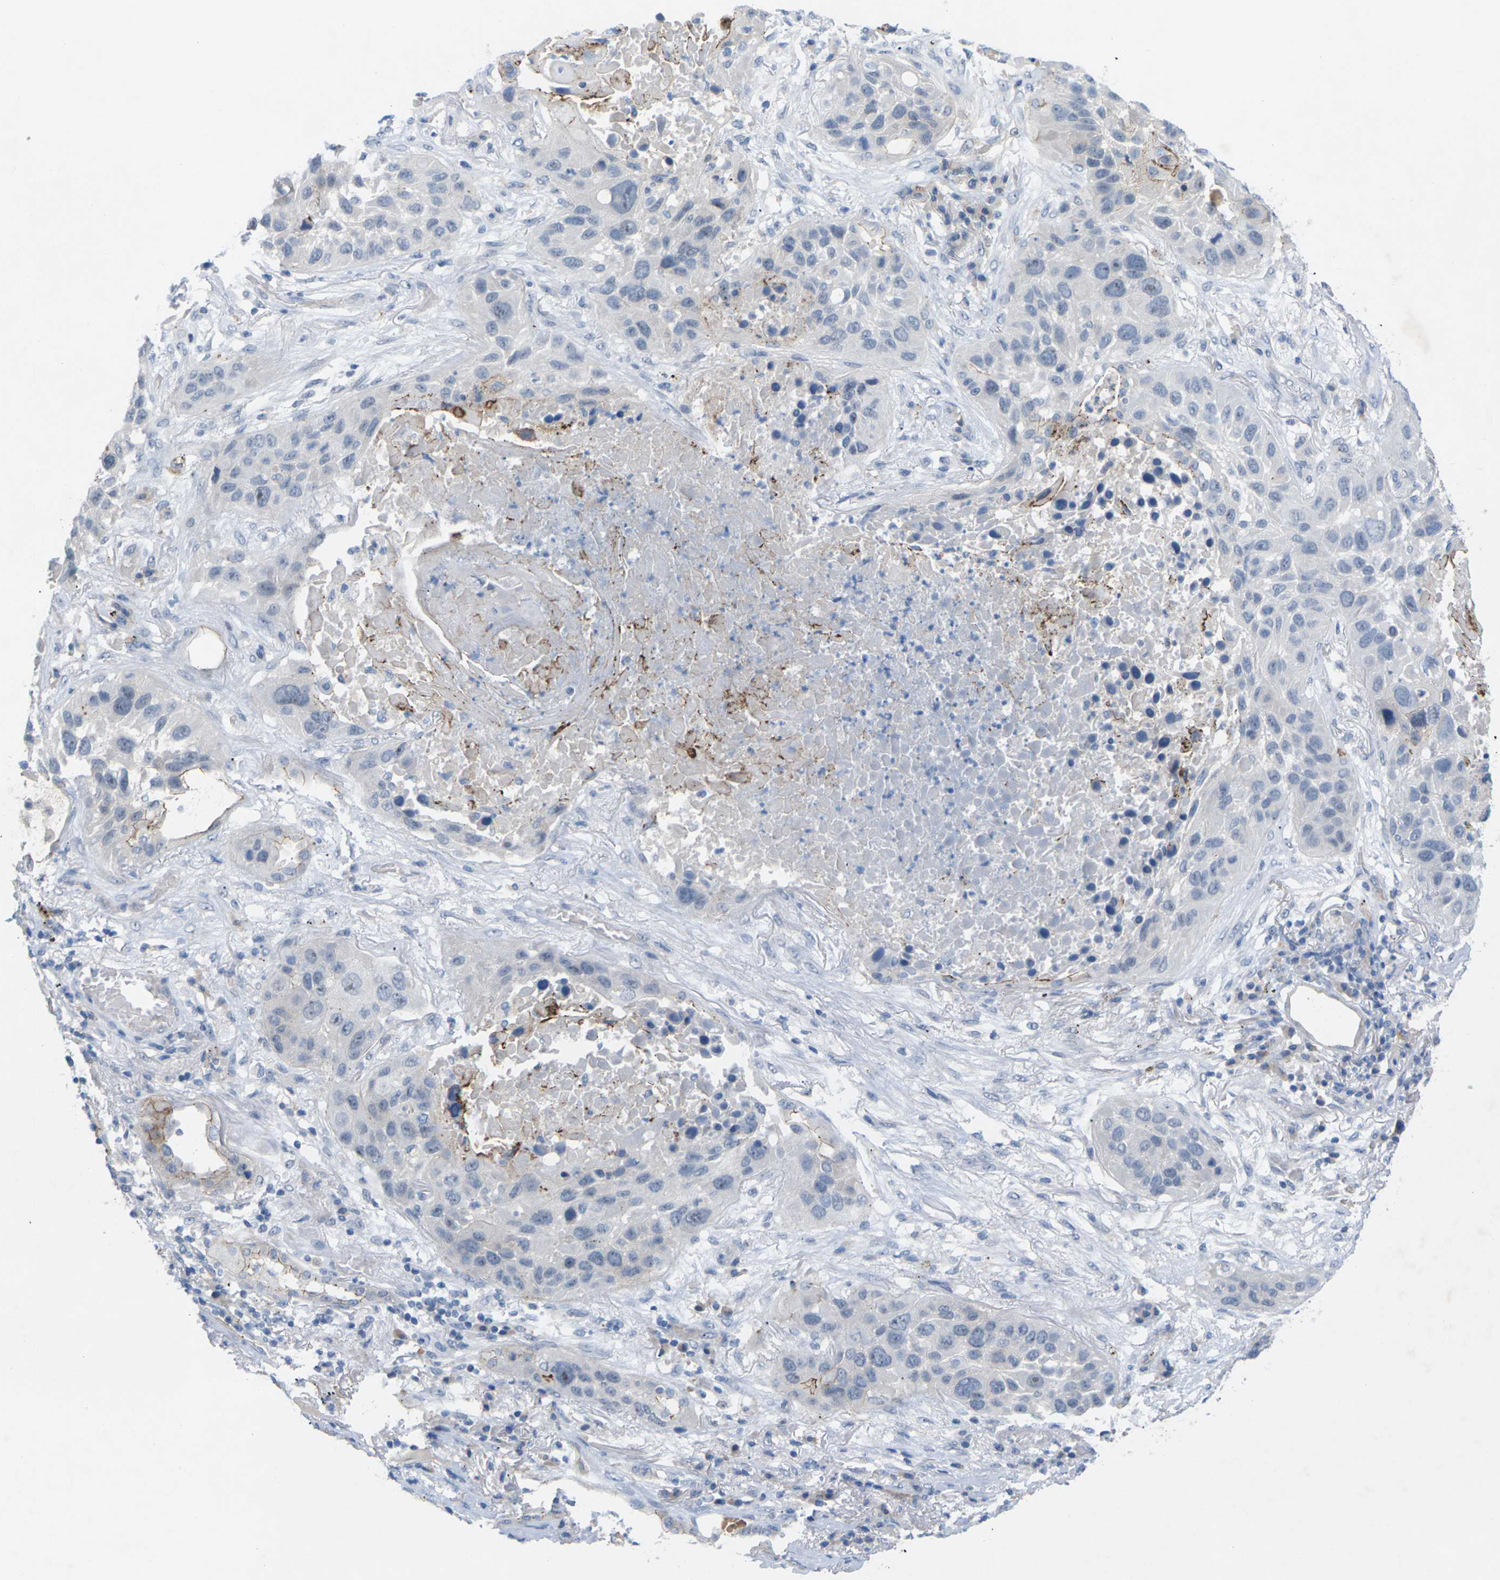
{"staining": {"intensity": "strong", "quantity": "<25%", "location": "cytoplasmic/membranous"}, "tissue": "lung cancer", "cell_type": "Tumor cells", "image_type": "cancer", "snomed": [{"axis": "morphology", "description": "Squamous cell carcinoma, NOS"}, {"axis": "topography", "description": "Lung"}], "caption": "DAB immunohistochemical staining of lung cancer (squamous cell carcinoma) shows strong cytoplasmic/membranous protein positivity in about <25% of tumor cells.", "gene": "CLDN3", "patient": {"sex": "male", "age": 57}}